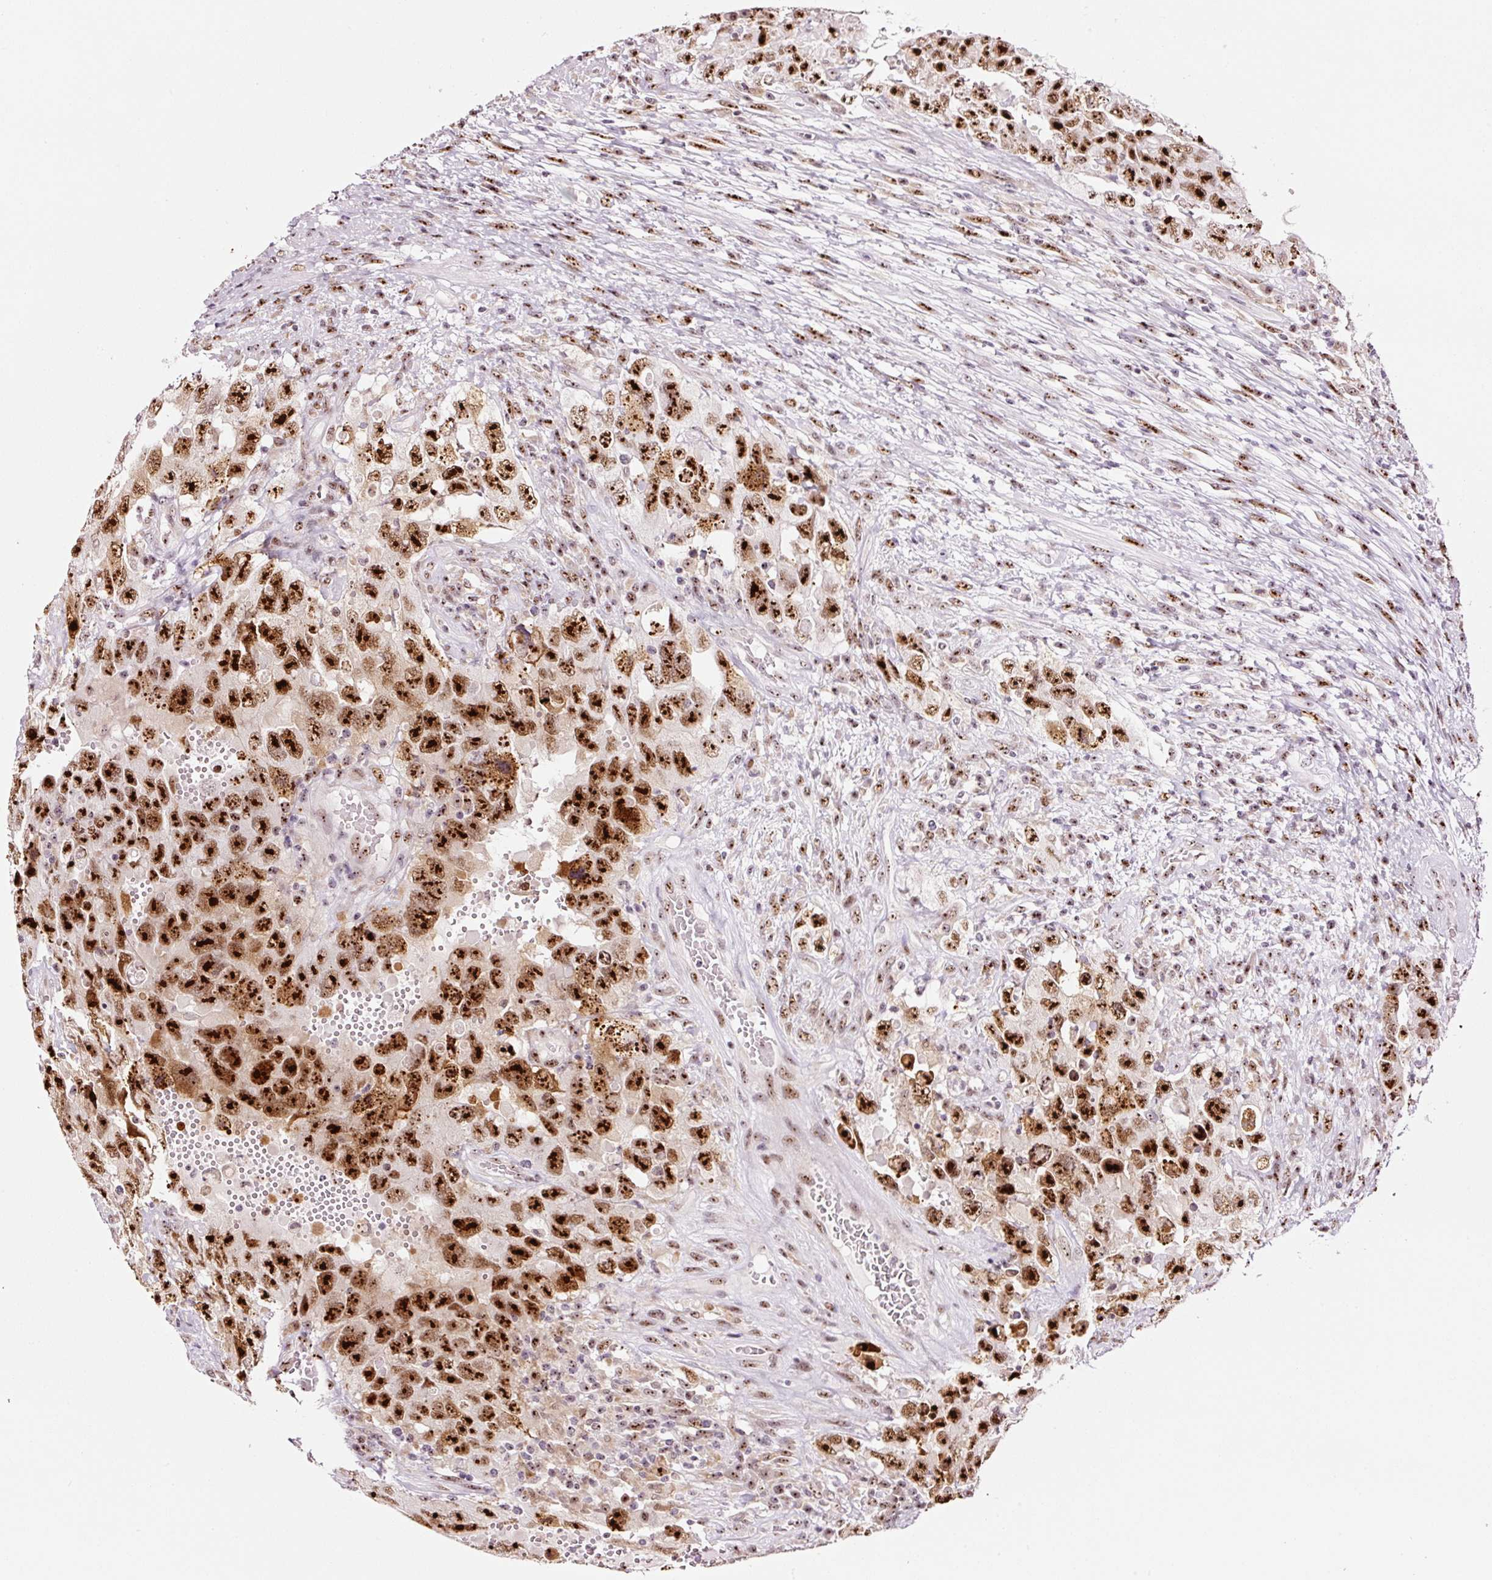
{"staining": {"intensity": "strong", "quantity": ">75%", "location": "nuclear"}, "tissue": "testis cancer", "cell_type": "Tumor cells", "image_type": "cancer", "snomed": [{"axis": "morphology", "description": "Carcinoma, Embryonal, NOS"}, {"axis": "topography", "description": "Testis"}], "caption": "Immunohistochemistry (IHC) image of human testis cancer (embryonal carcinoma) stained for a protein (brown), which exhibits high levels of strong nuclear positivity in approximately >75% of tumor cells.", "gene": "GNL3", "patient": {"sex": "male", "age": 26}}